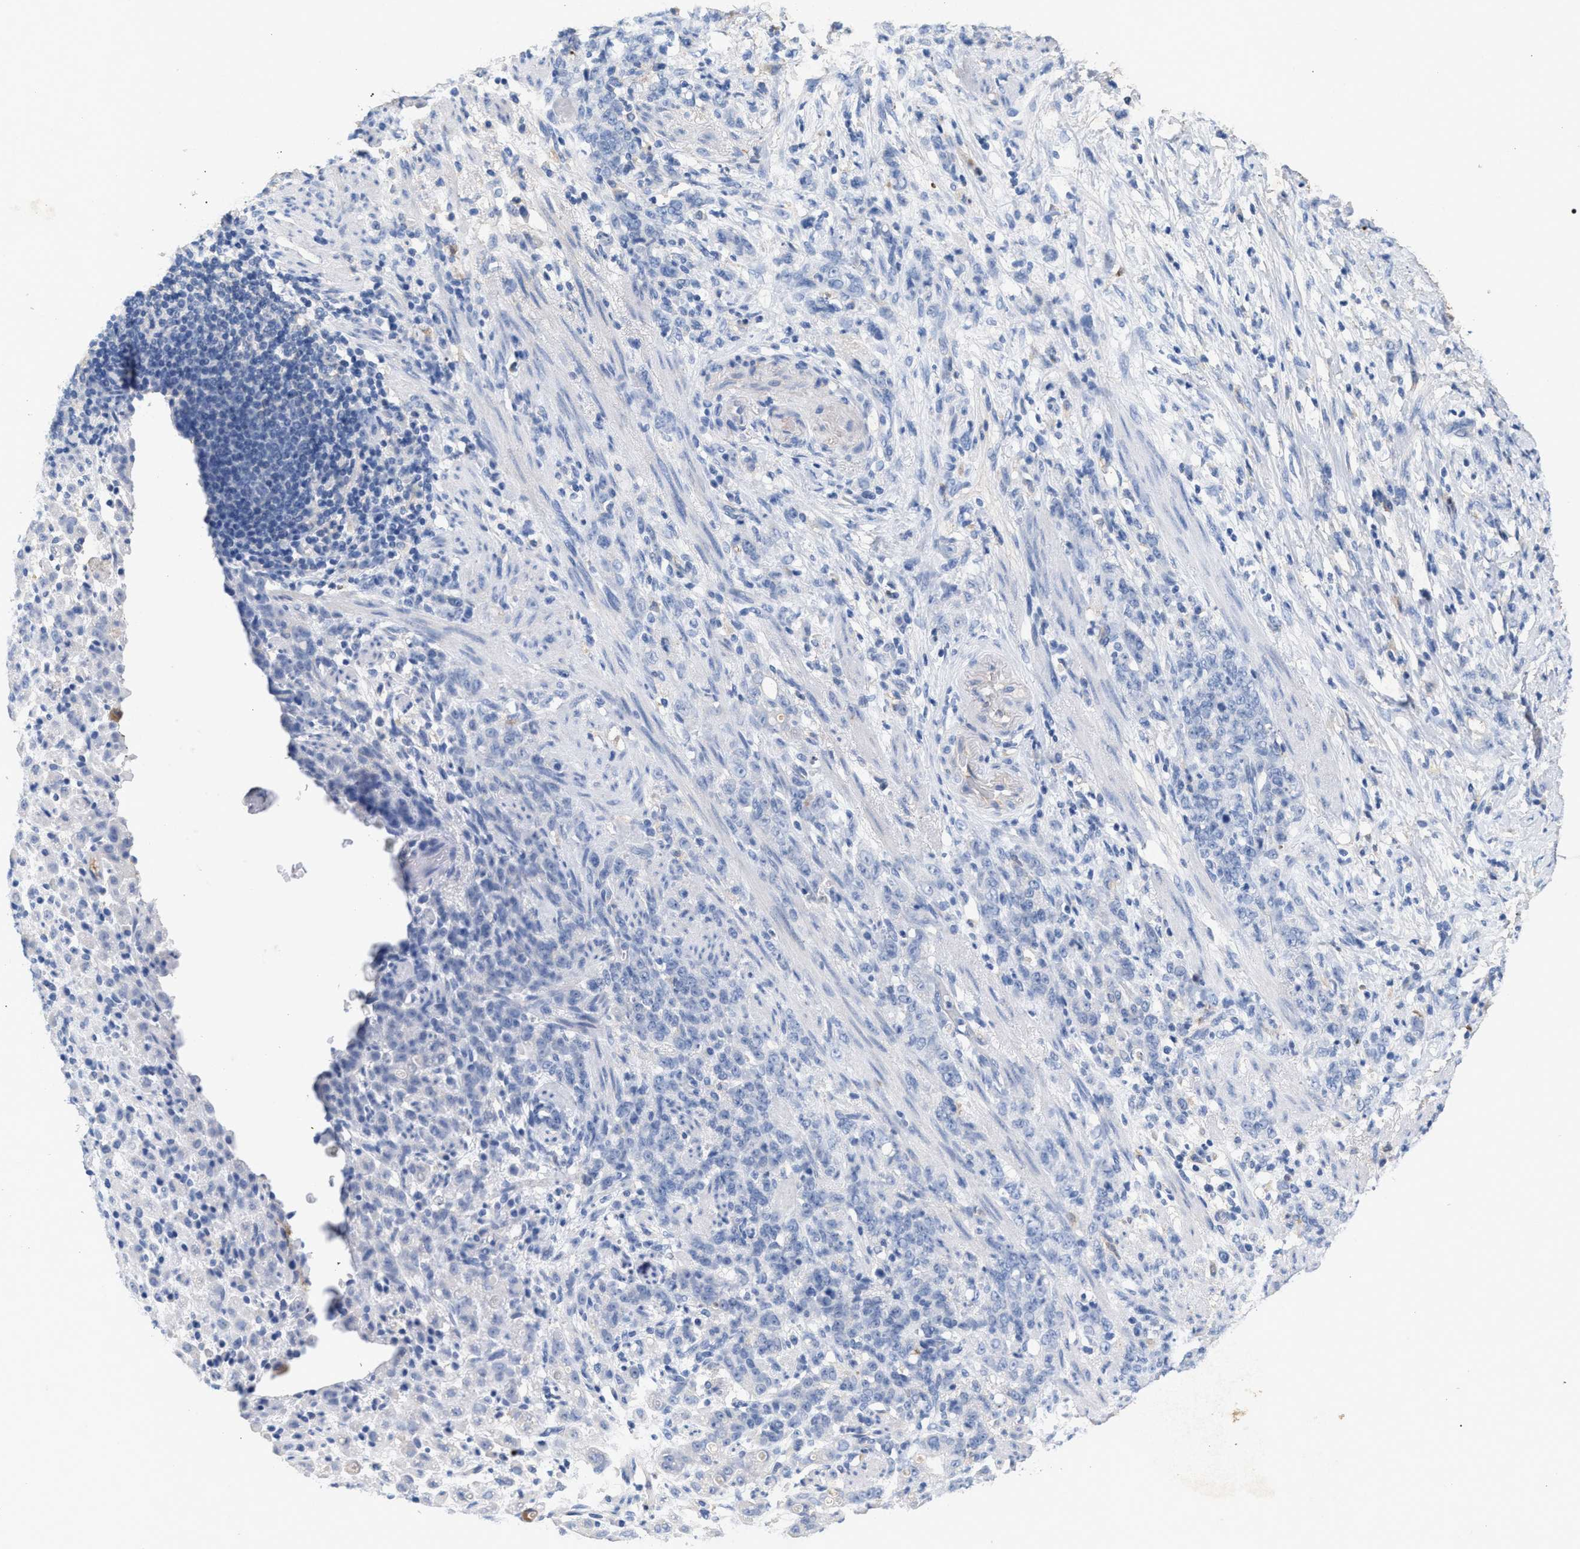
{"staining": {"intensity": "negative", "quantity": "none", "location": "none"}, "tissue": "stomach cancer", "cell_type": "Tumor cells", "image_type": "cancer", "snomed": [{"axis": "morphology", "description": "Adenocarcinoma, NOS"}, {"axis": "topography", "description": "Stomach, lower"}], "caption": "Protein analysis of stomach cancer shows no significant expression in tumor cells. (Stains: DAB (3,3'-diaminobenzidine) immunohistochemistry (IHC) with hematoxylin counter stain, Microscopy: brightfield microscopy at high magnification).", "gene": "APOH", "patient": {"sex": "male", "age": 88}}